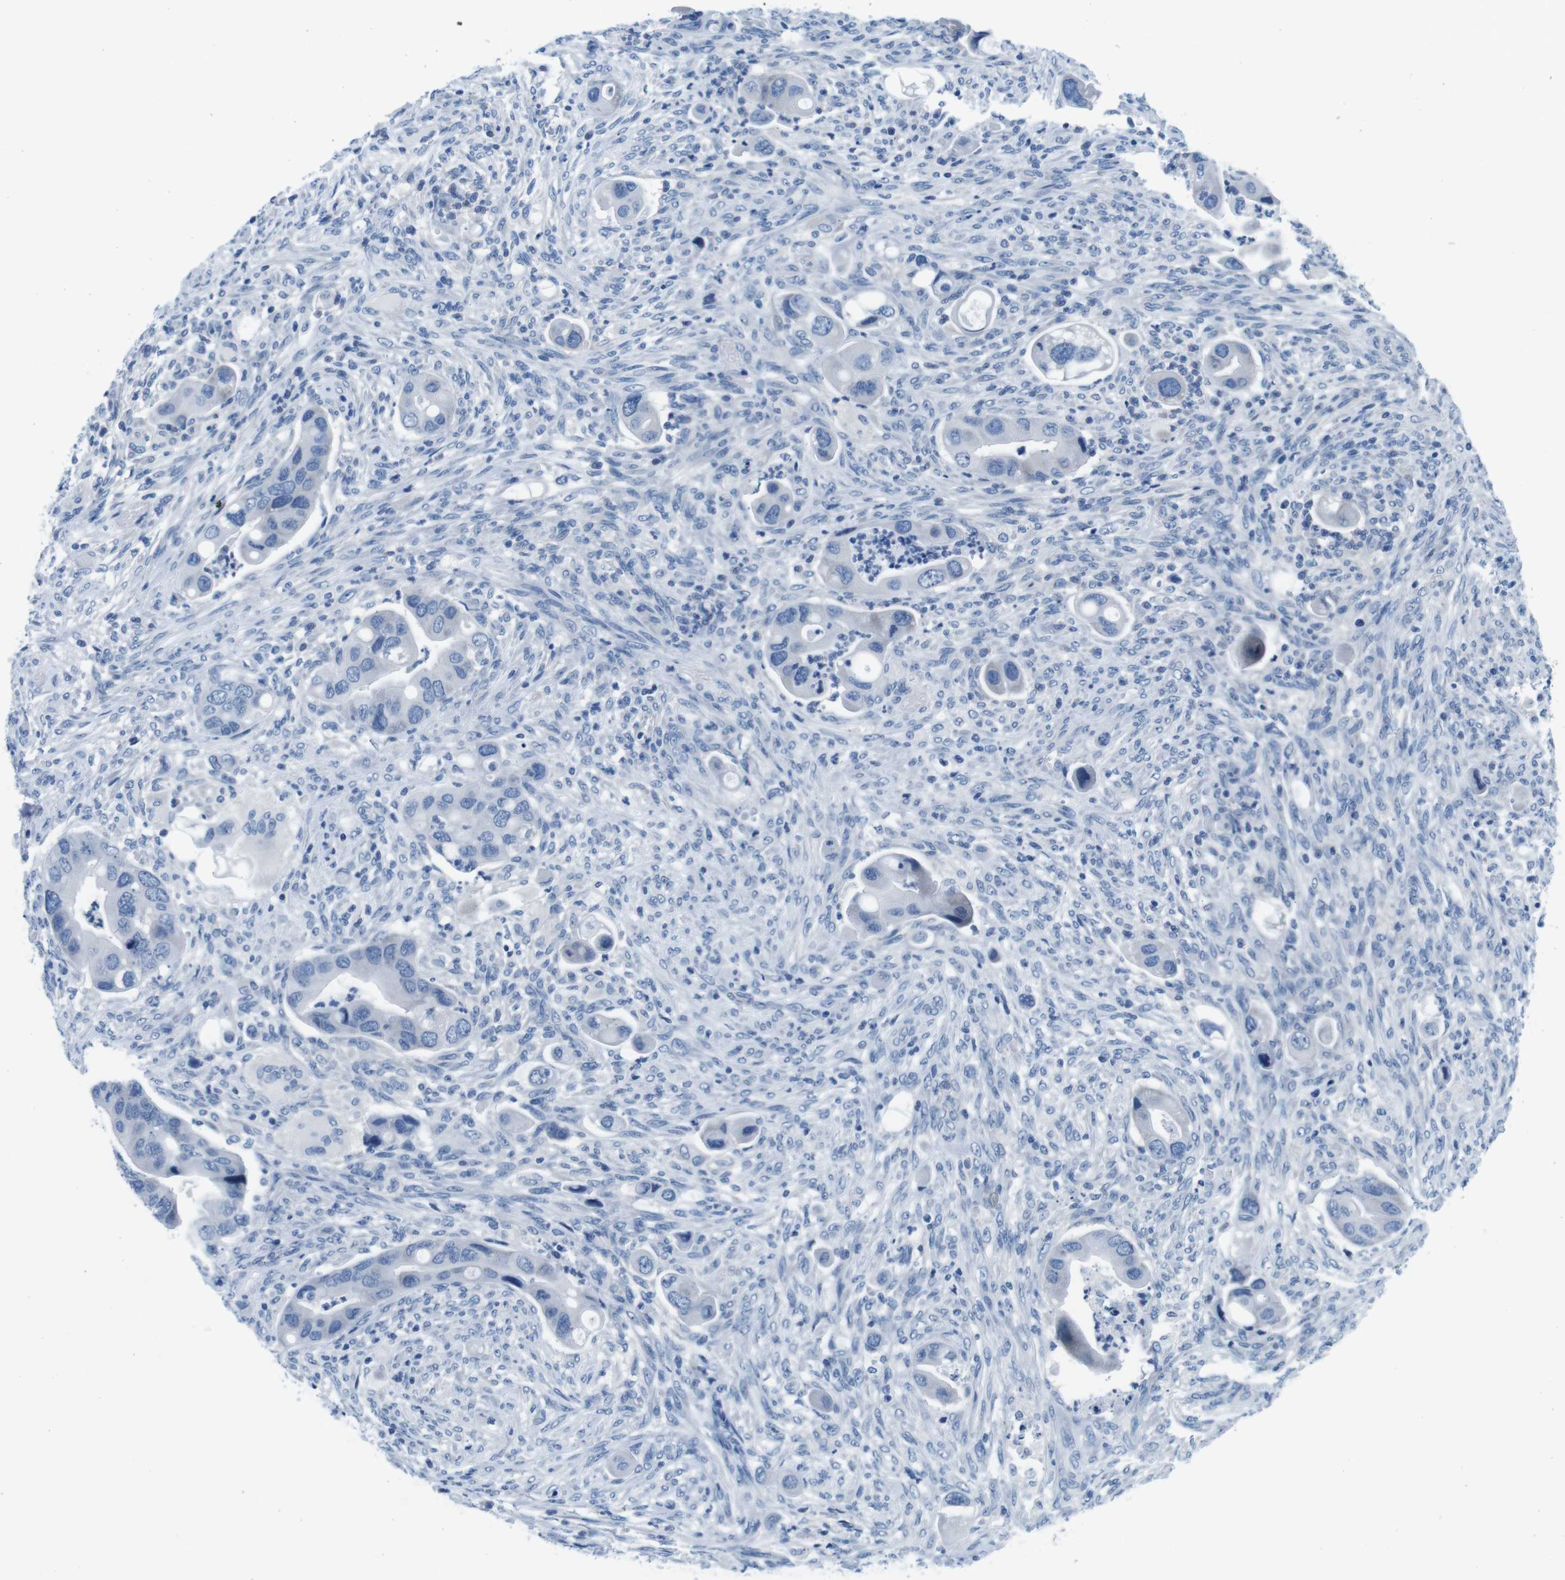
{"staining": {"intensity": "negative", "quantity": "none", "location": "none"}, "tissue": "colorectal cancer", "cell_type": "Tumor cells", "image_type": "cancer", "snomed": [{"axis": "morphology", "description": "Adenocarcinoma, NOS"}, {"axis": "topography", "description": "Rectum"}], "caption": "Tumor cells show no significant staining in colorectal cancer (adenocarcinoma). (DAB immunohistochemistry with hematoxylin counter stain).", "gene": "EIF2B5", "patient": {"sex": "female", "age": 57}}